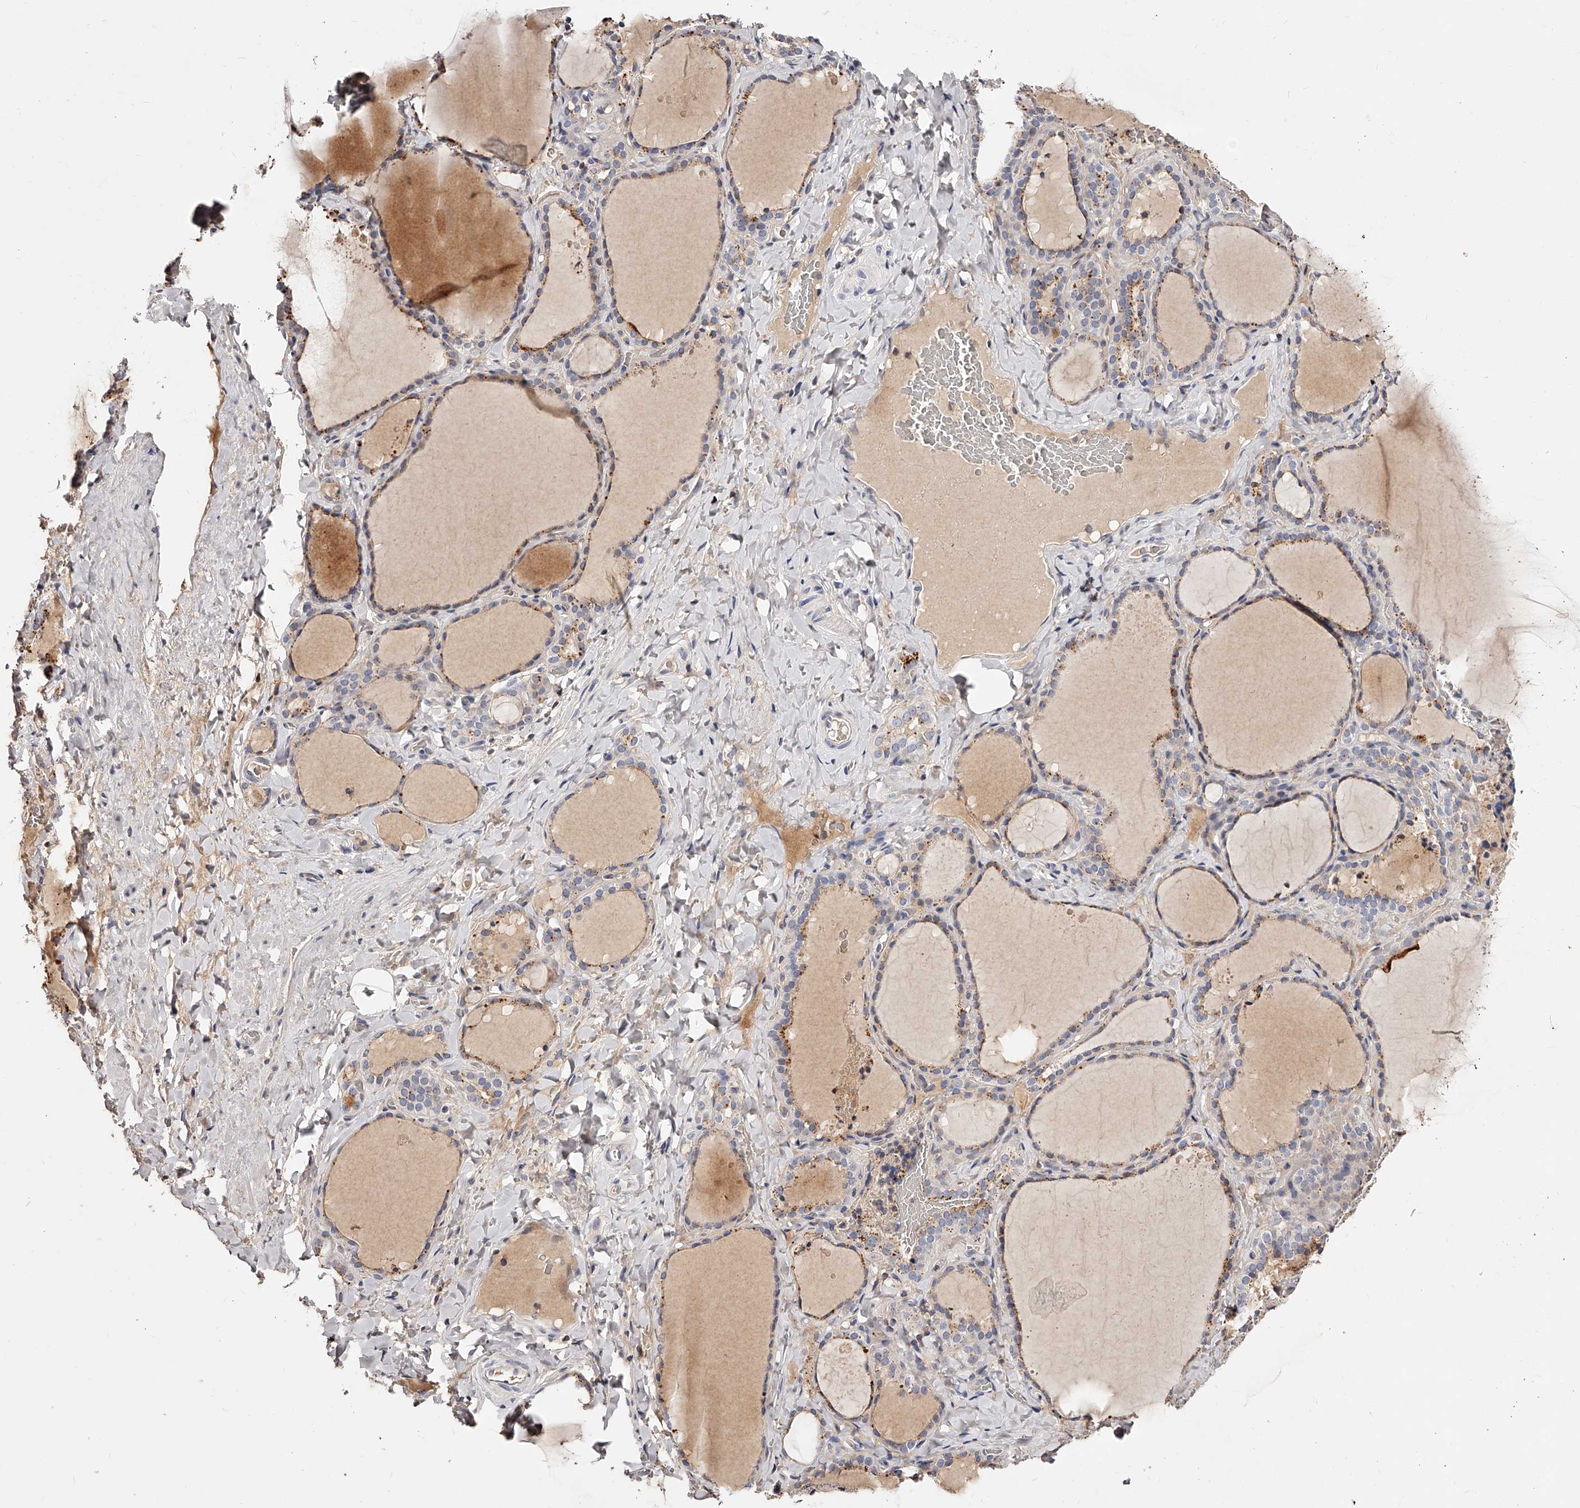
{"staining": {"intensity": "moderate", "quantity": ">75%", "location": "cytoplasmic/membranous"}, "tissue": "thyroid gland", "cell_type": "Glandular cells", "image_type": "normal", "snomed": [{"axis": "morphology", "description": "Normal tissue, NOS"}, {"axis": "topography", "description": "Thyroid gland"}], "caption": "Human thyroid gland stained for a protein (brown) exhibits moderate cytoplasmic/membranous positive staining in about >75% of glandular cells.", "gene": "PHACTR1", "patient": {"sex": "female", "age": 22}}